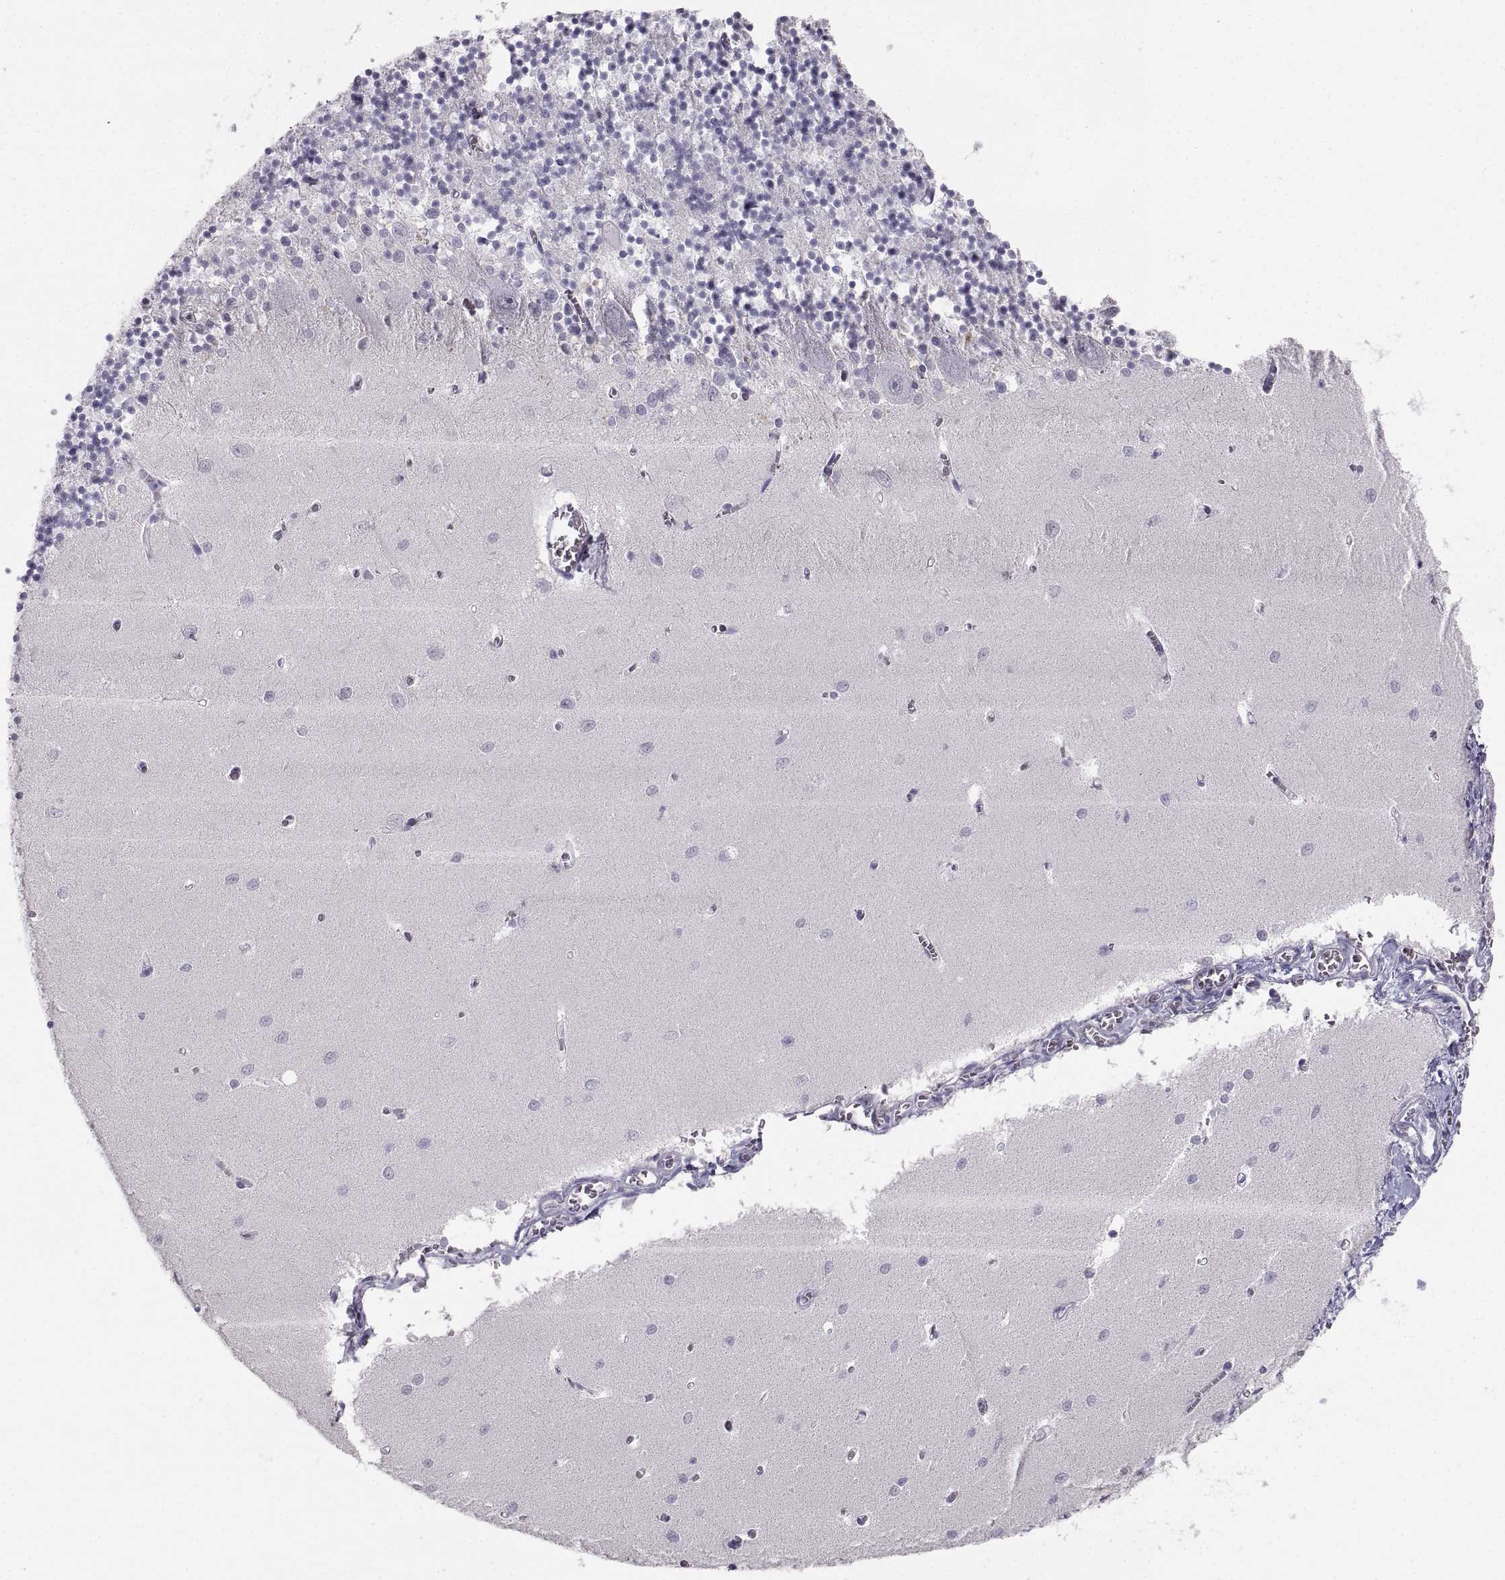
{"staining": {"intensity": "negative", "quantity": "none", "location": "none"}, "tissue": "cerebellum", "cell_type": "Cells in granular layer", "image_type": "normal", "snomed": [{"axis": "morphology", "description": "Normal tissue, NOS"}, {"axis": "topography", "description": "Cerebellum"}], "caption": "IHC photomicrograph of normal cerebellum: human cerebellum stained with DAB (3,3'-diaminobenzidine) shows no significant protein staining in cells in granular layer.", "gene": "ZNF185", "patient": {"sex": "female", "age": 64}}